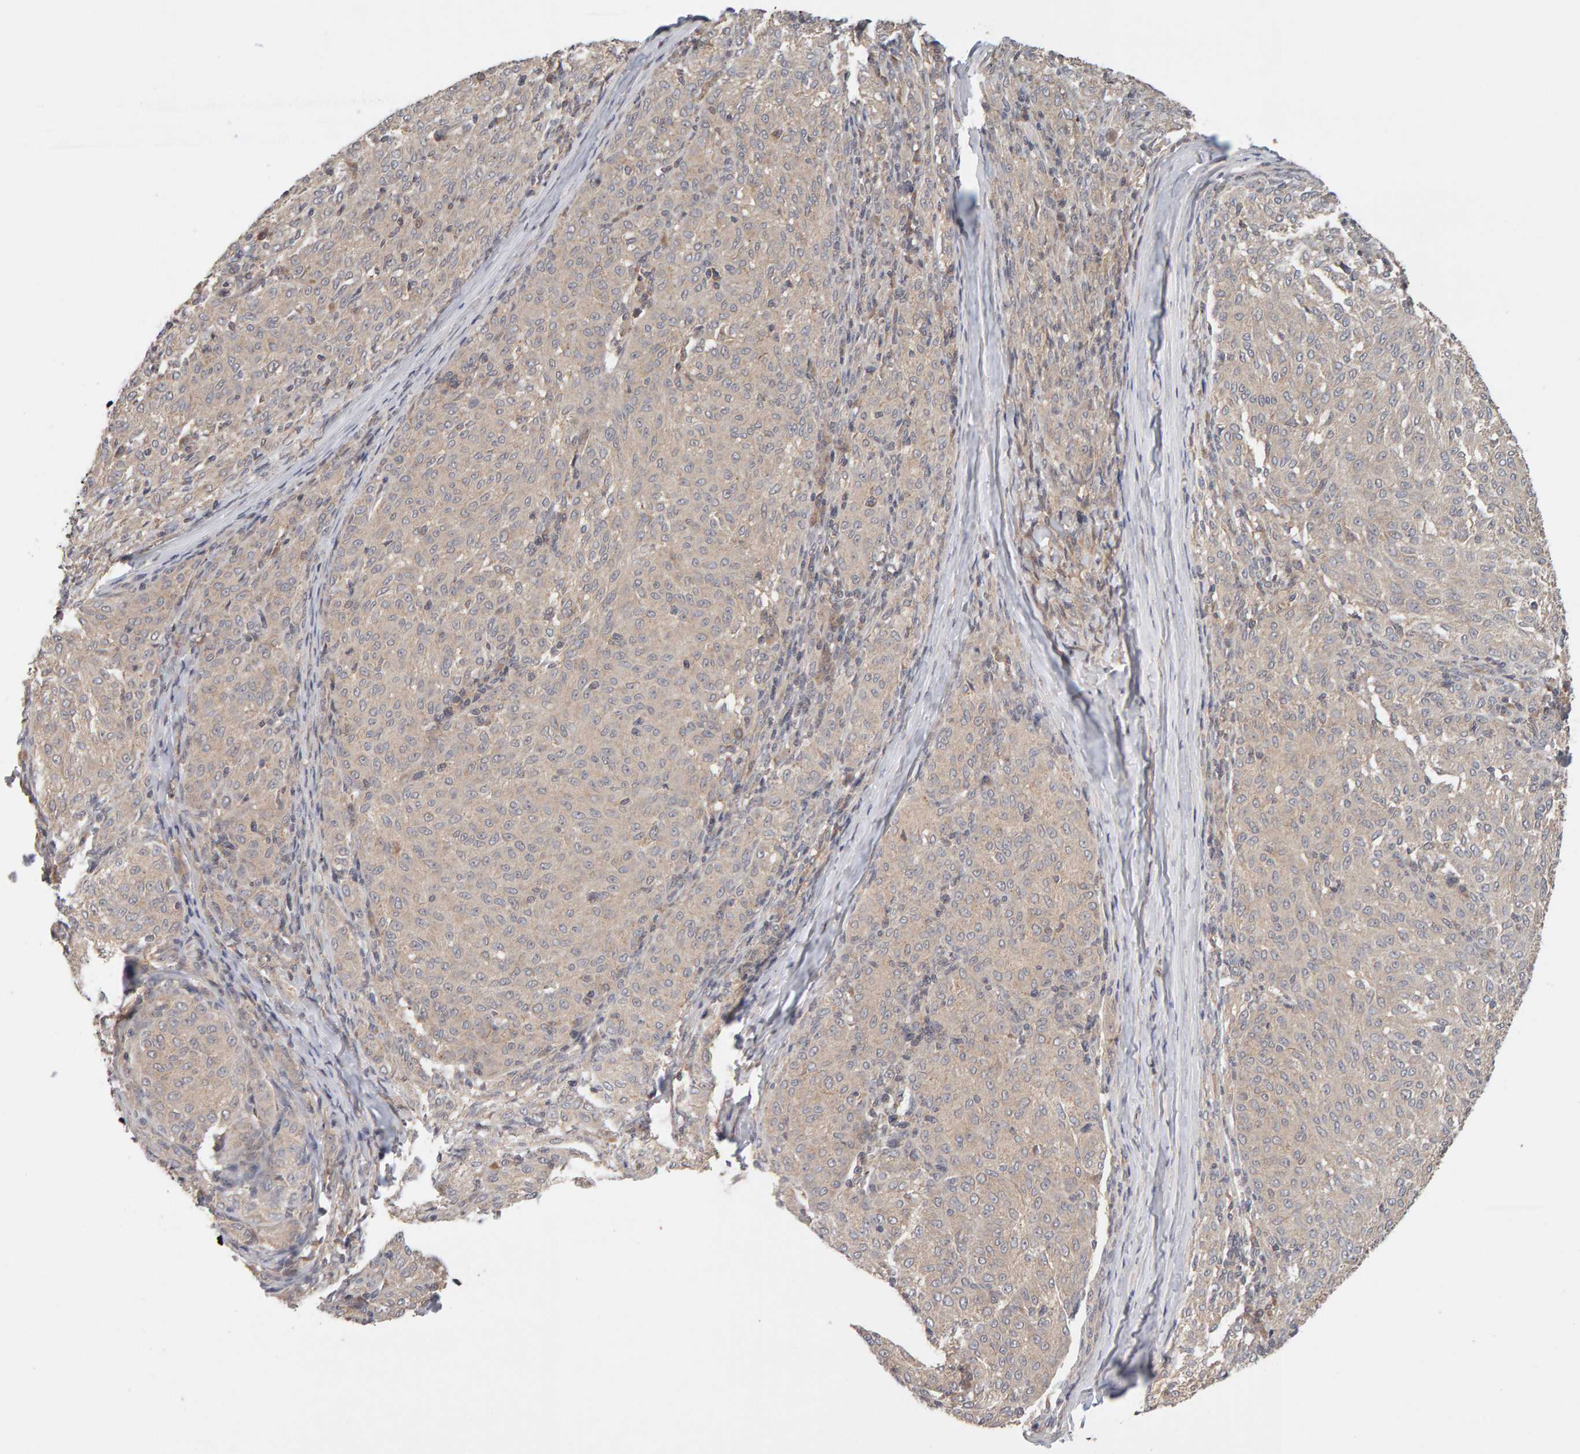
{"staining": {"intensity": "weak", "quantity": "<25%", "location": "cytoplasmic/membranous"}, "tissue": "melanoma", "cell_type": "Tumor cells", "image_type": "cancer", "snomed": [{"axis": "morphology", "description": "Malignant melanoma, NOS"}, {"axis": "topography", "description": "Skin"}], "caption": "Photomicrograph shows no protein expression in tumor cells of malignant melanoma tissue.", "gene": "DNAJC7", "patient": {"sex": "female", "age": 72}}